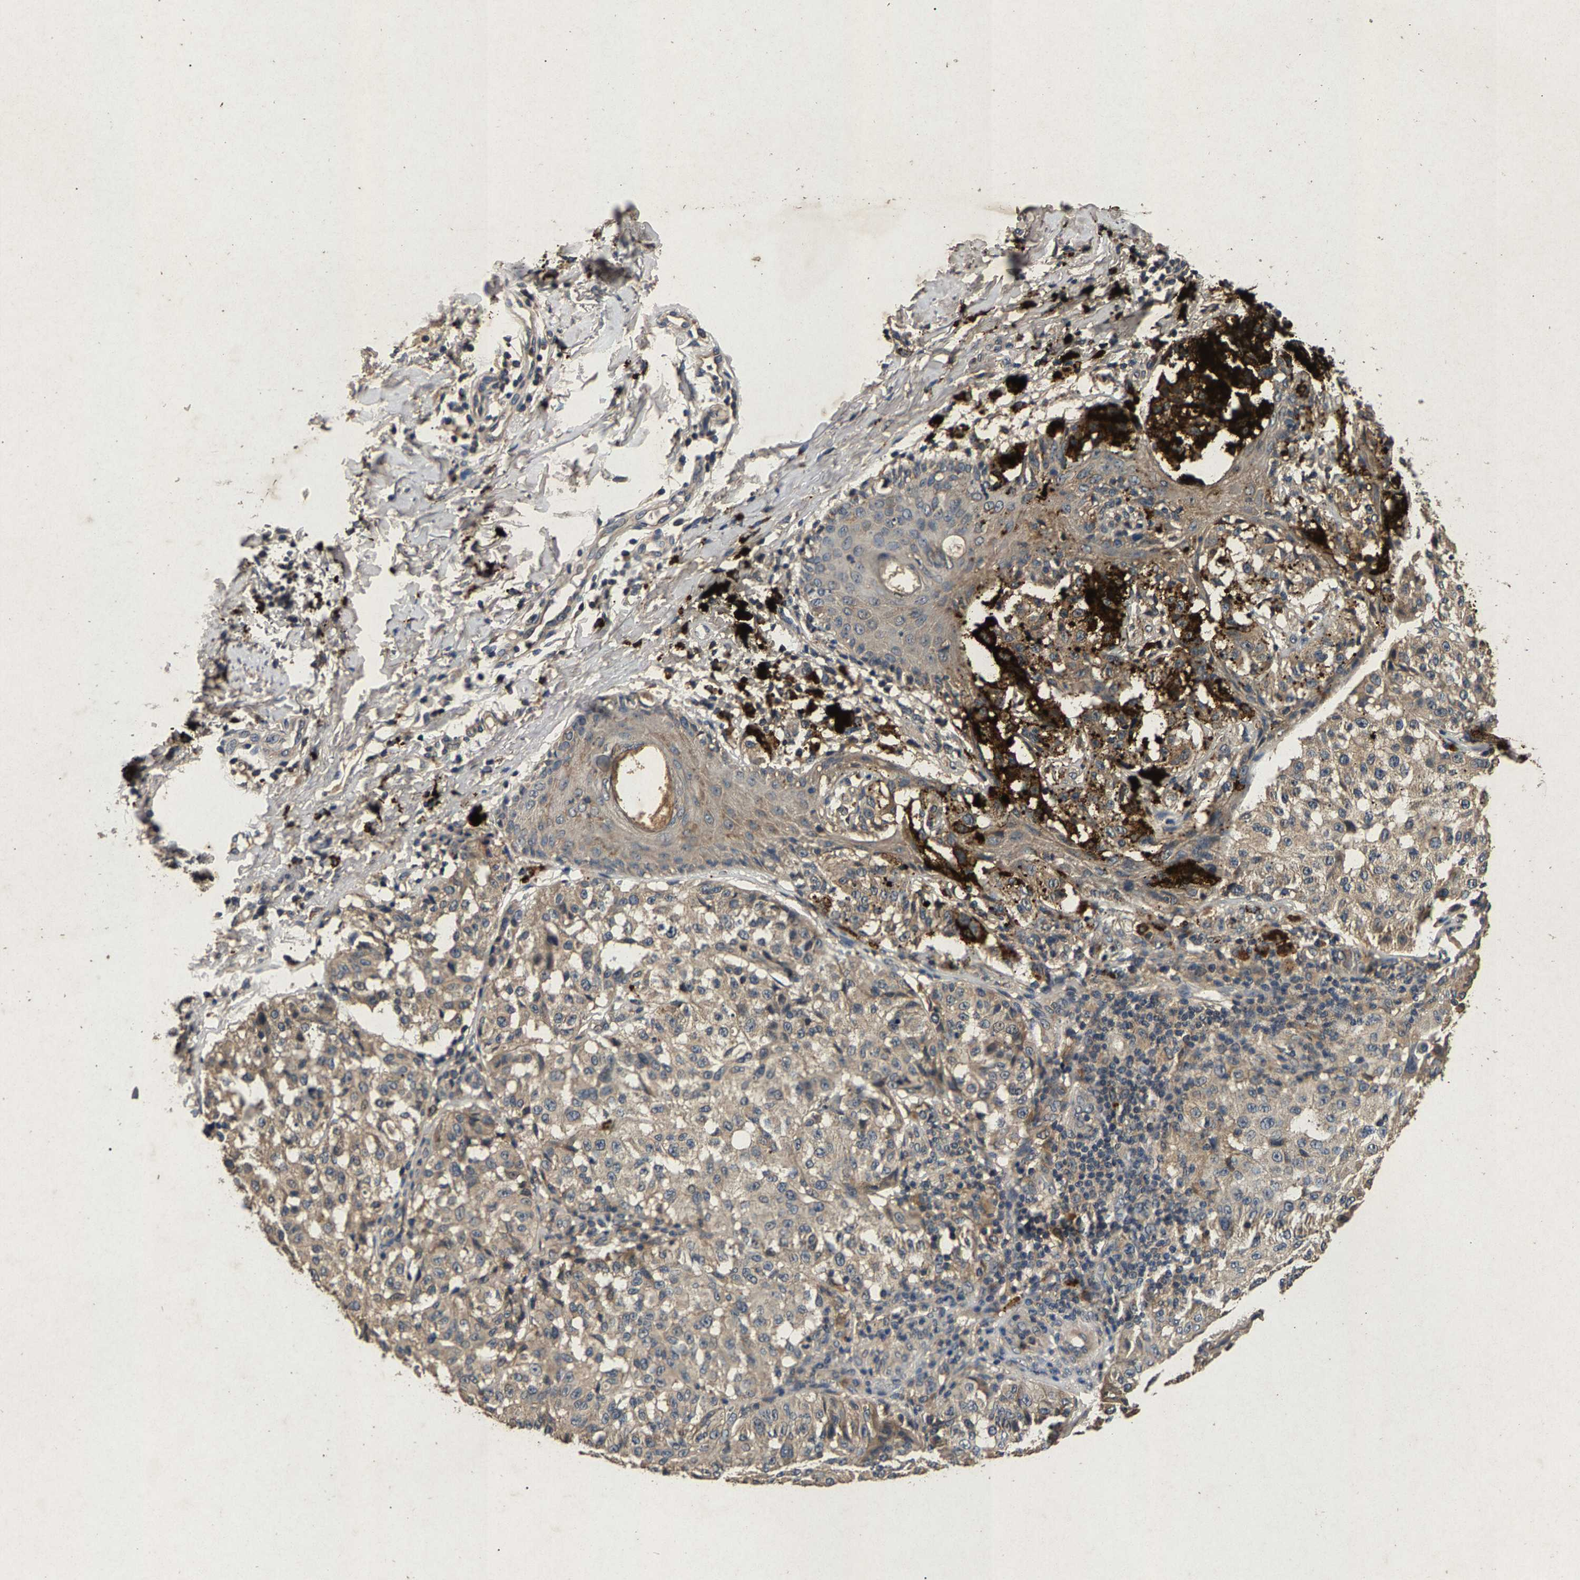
{"staining": {"intensity": "negative", "quantity": "none", "location": "none"}, "tissue": "melanoma", "cell_type": "Tumor cells", "image_type": "cancer", "snomed": [{"axis": "morphology", "description": "Malignant melanoma, NOS"}, {"axis": "topography", "description": "Skin"}], "caption": "Protein analysis of melanoma displays no significant expression in tumor cells.", "gene": "PPP1CC", "patient": {"sex": "female", "age": 46}}